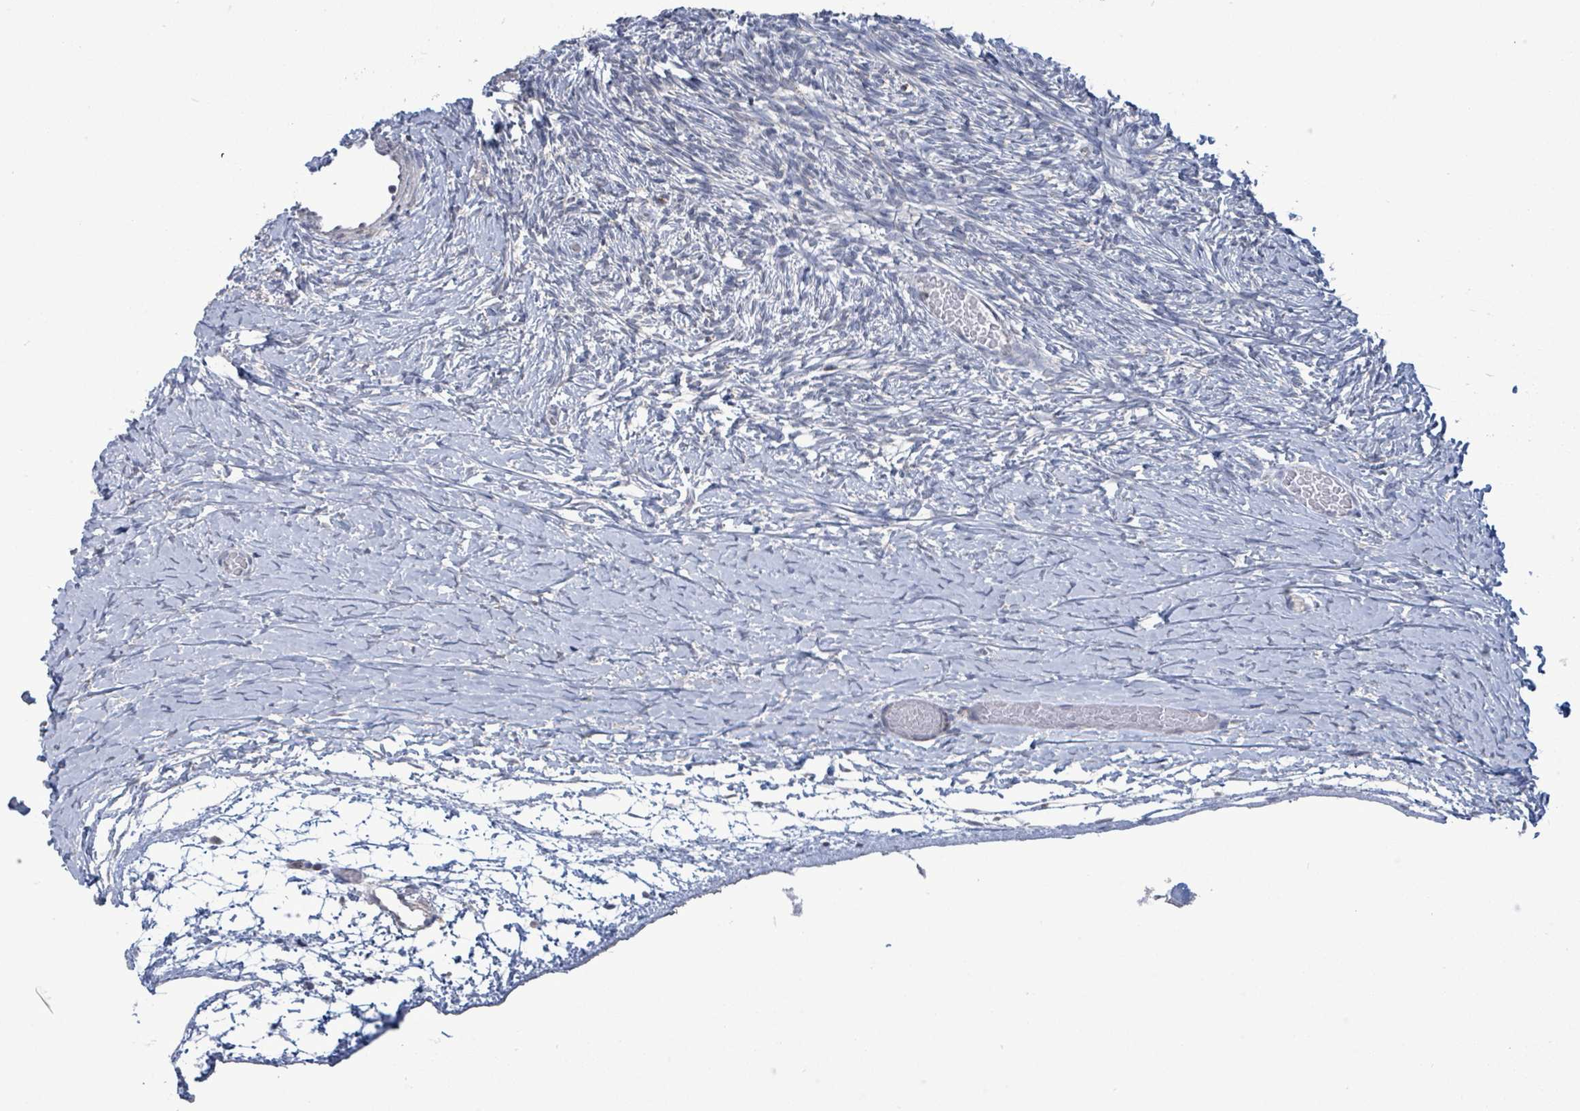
{"staining": {"intensity": "negative", "quantity": "none", "location": "none"}, "tissue": "ovary", "cell_type": "Ovarian stroma cells", "image_type": "normal", "snomed": [{"axis": "morphology", "description": "Normal tissue, NOS"}, {"axis": "topography", "description": "Ovary"}], "caption": "An immunohistochemistry (IHC) micrograph of normal ovary is shown. There is no staining in ovarian stroma cells of ovary. The staining is performed using DAB (3,3'-diaminobenzidine) brown chromogen with nuclei counter-stained in using hematoxylin.", "gene": "COQ10B", "patient": {"sex": "female", "age": 39}}